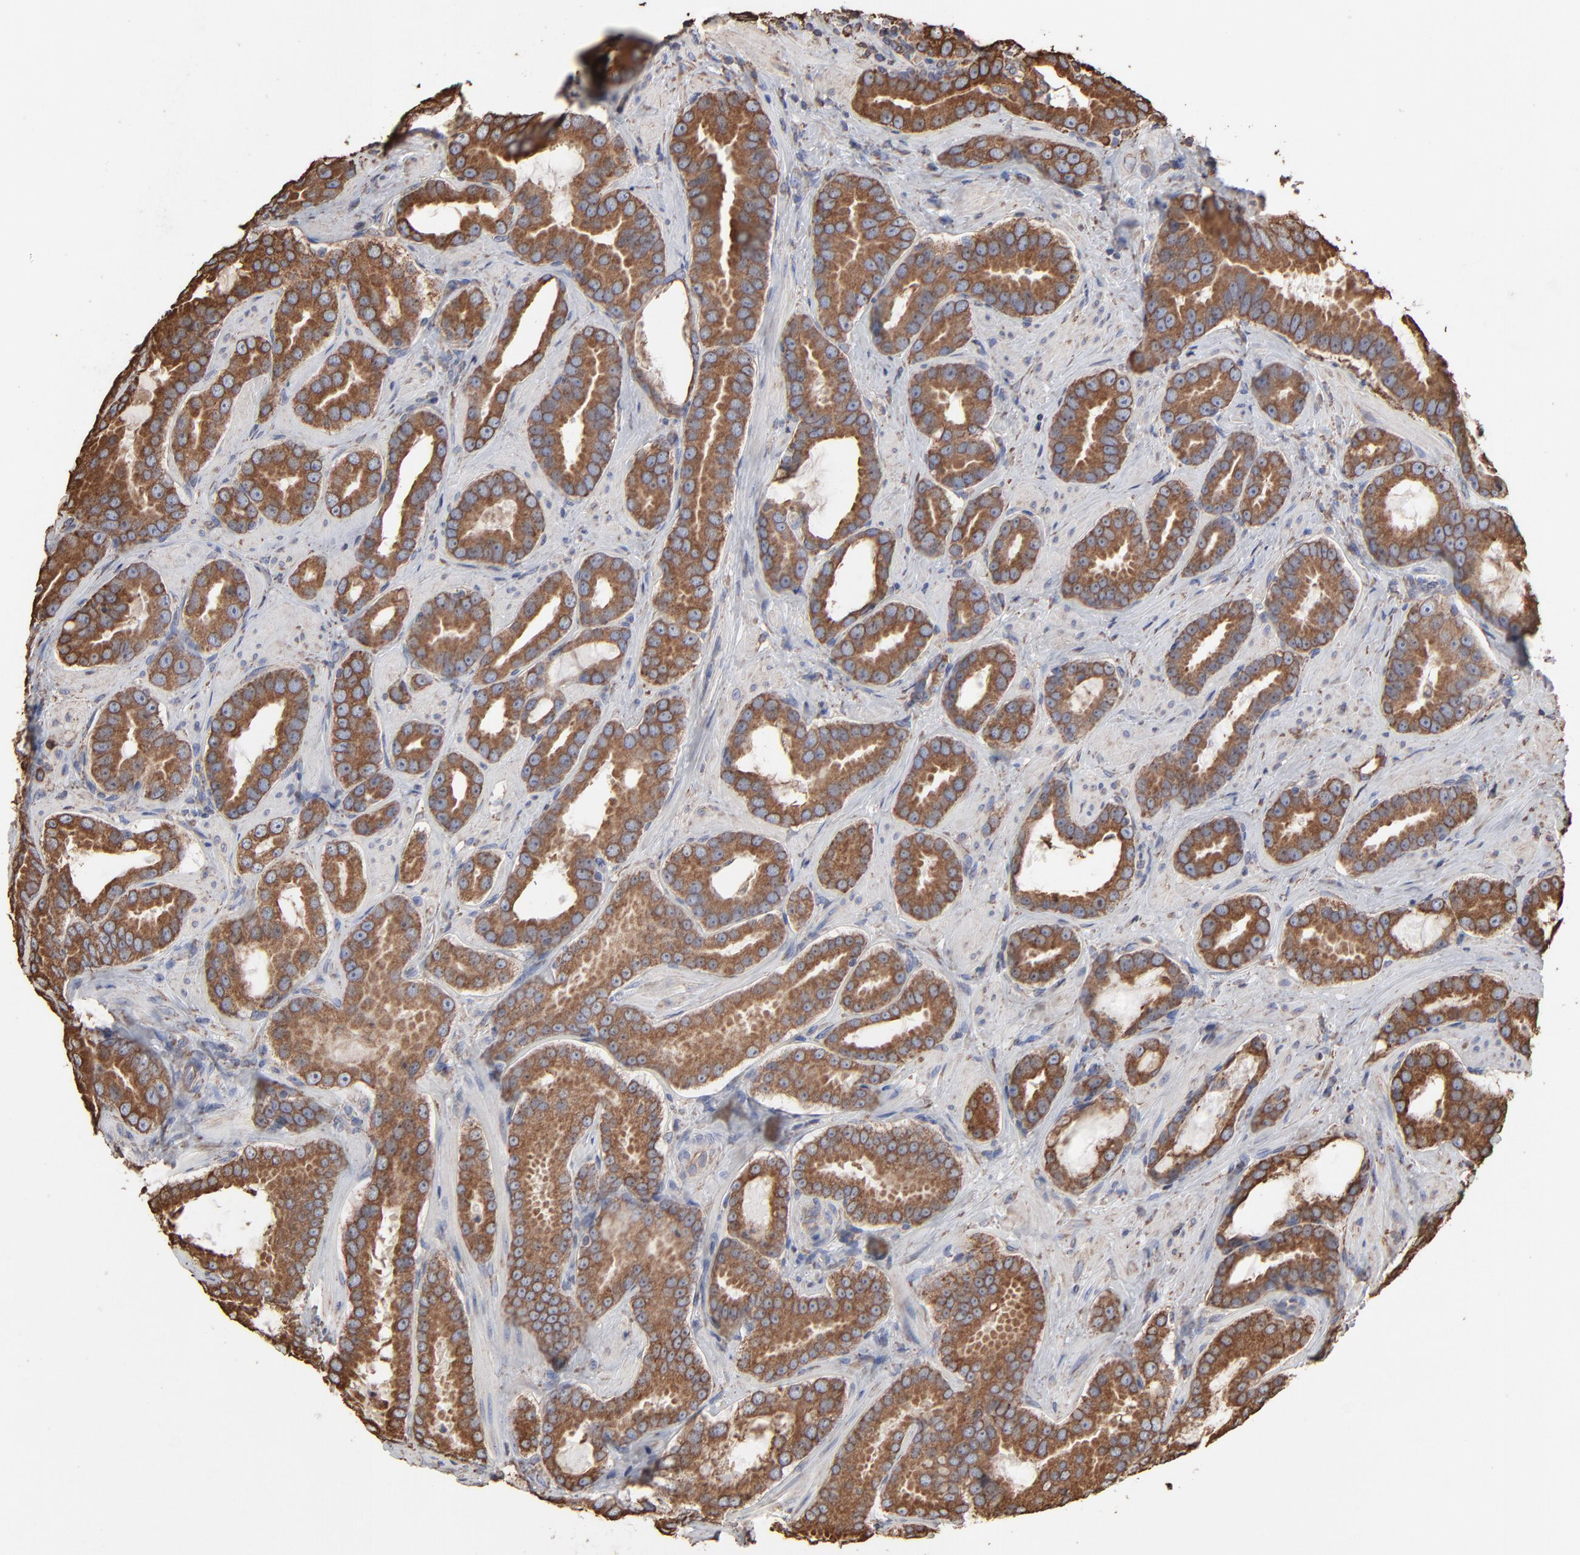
{"staining": {"intensity": "moderate", "quantity": ">75%", "location": "cytoplasmic/membranous"}, "tissue": "prostate cancer", "cell_type": "Tumor cells", "image_type": "cancer", "snomed": [{"axis": "morphology", "description": "Adenocarcinoma, Low grade"}, {"axis": "topography", "description": "Prostate"}], "caption": "The micrograph displays a brown stain indicating the presence of a protein in the cytoplasmic/membranous of tumor cells in prostate cancer. (IHC, brightfield microscopy, high magnification).", "gene": "PDIA3", "patient": {"sex": "male", "age": 59}}